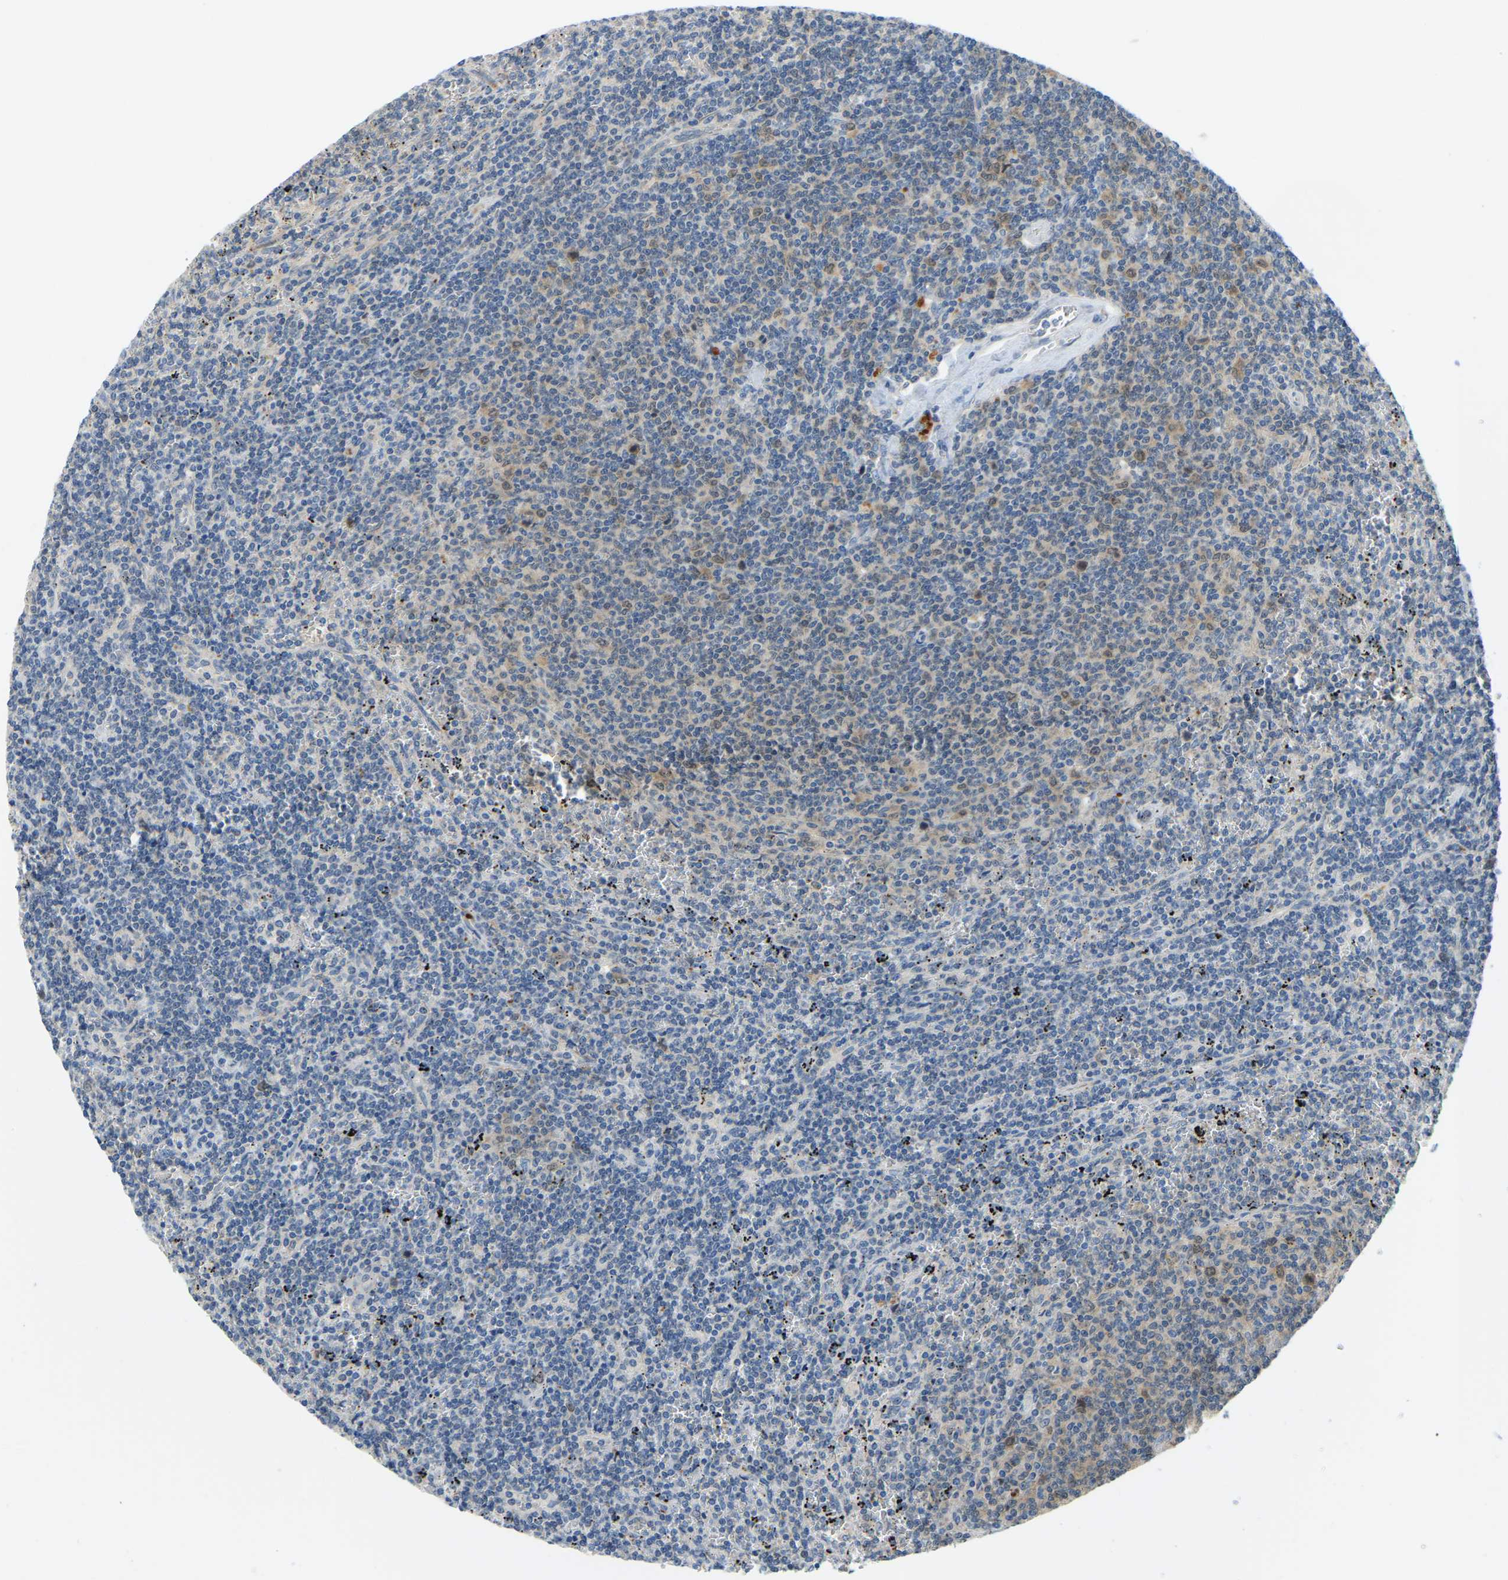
{"staining": {"intensity": "moderate", "quantity": "<25%", "location": "cytoplasmic/membranous"}, "tissue": "lymphoma", "cell_type": "Tumor cells", "image_type": "cancer", "snomed": [{"axis": "morphology", "description": "Malignant lymphoma, non-Hodgkin's type, Low grade"}, {"axis": "topography", "description": "Spleen"}], "caption": "Immunohistochemical staining of human malignant lymphoma, non-Hodgkin's type (low-grade) demonstrates moderate cytoplasmic/membranous protein staining in about <25% of tumor cells. The staining was performed using DAB, with brown indicating positive protein expression. Nuclei are stained blue with hematoxylin.", "gene": "NME8", "patient": {"sex": "female", "age": 50}}